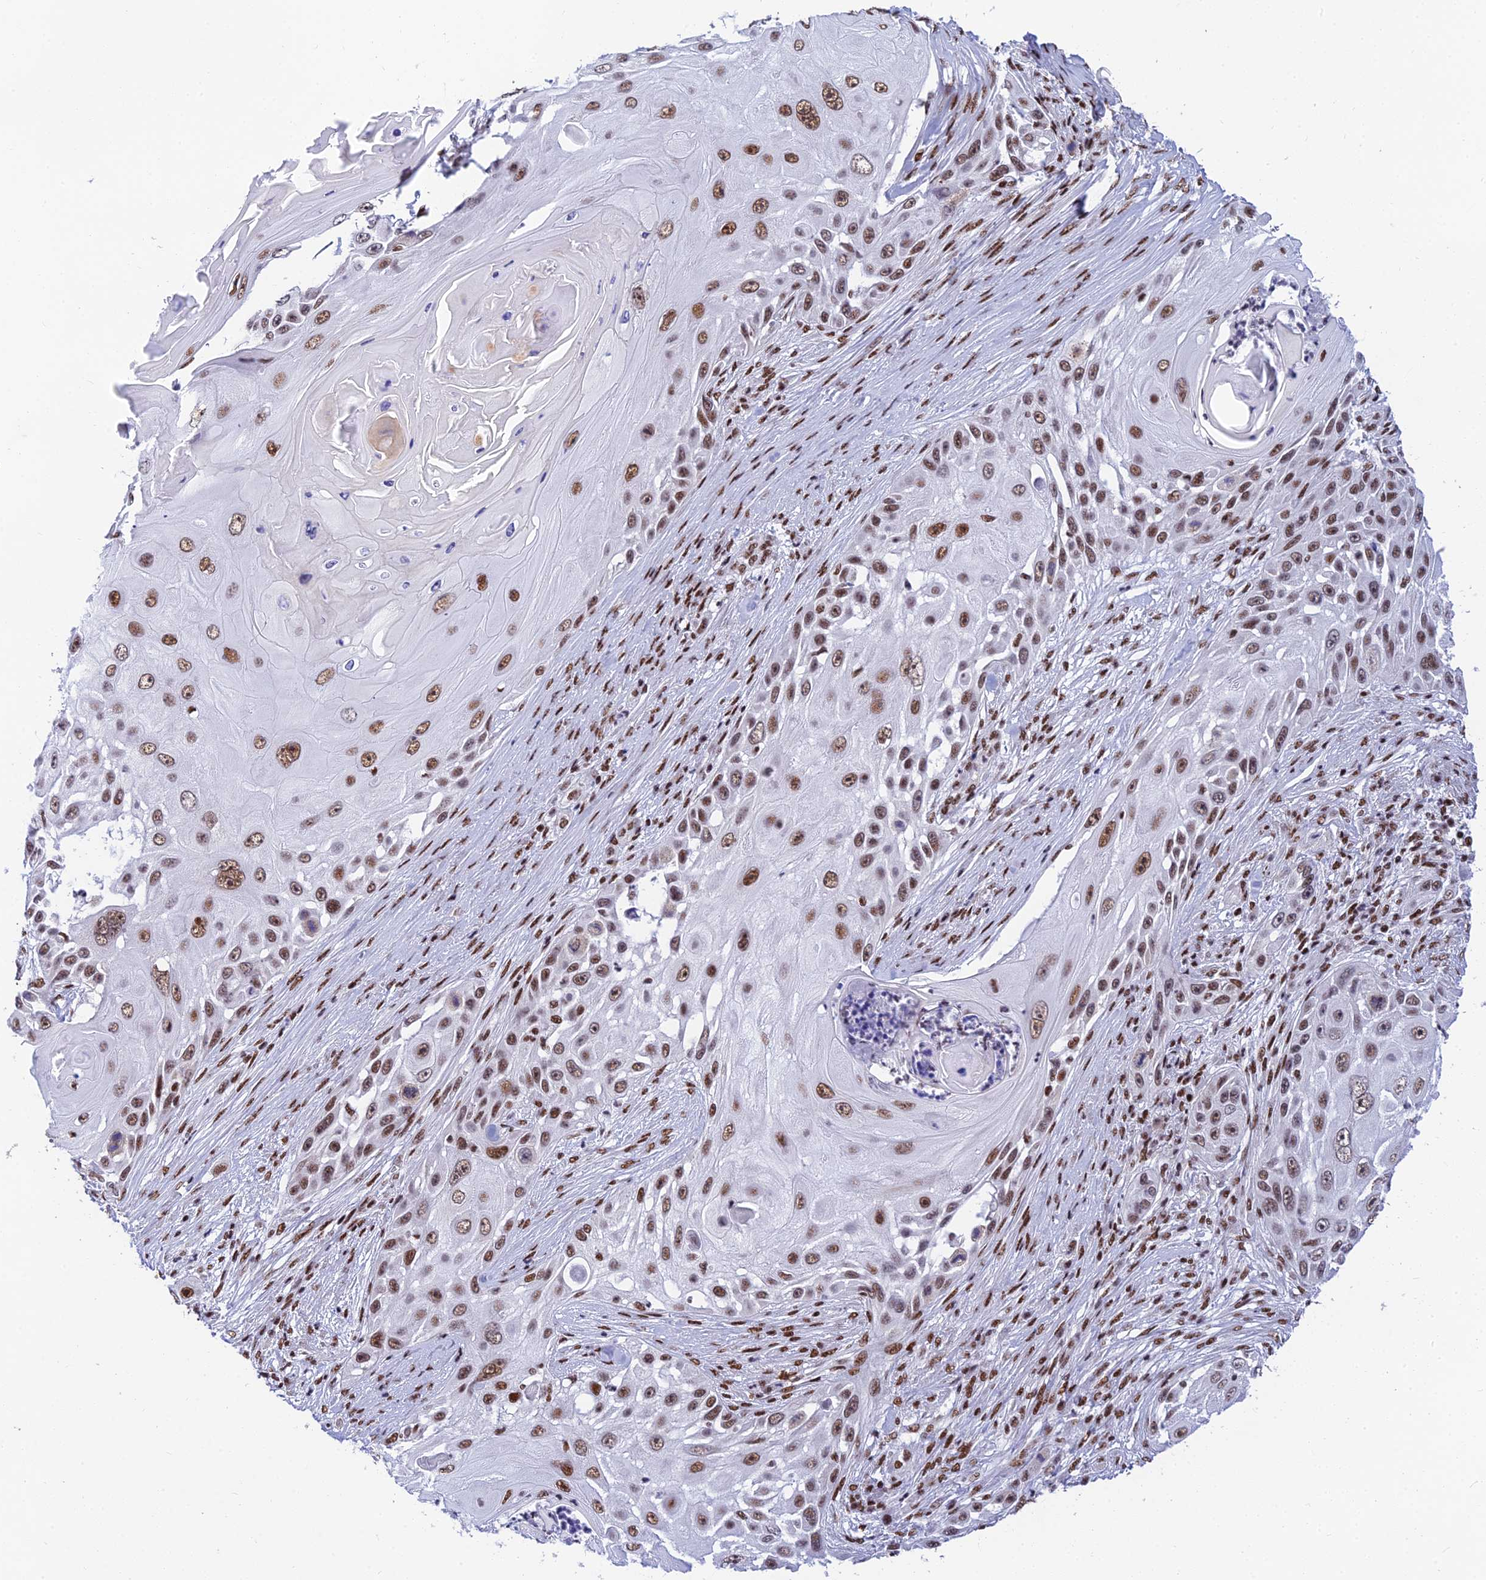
{"staining": {"intensity": "moderate", "quantity": ">75%", "location": "nuclear"}, "tissue": "skin cancer", "cell_type": "Tumor cells", "image_type": "cancer", "snomed": [{"axis": "morphology", "description": "Squamous cell carcinoma, NOS"}, {"axis": "topography", "description": "Skin"}], "caption": "Immunohistochemical staining of skin cancer (squamous cell carcinoma) displays medium levels of moderate nuclear staining in about >75% of tumor cells.", "gene": "USP22", "patient": {"sex": "female", "age": 44}}